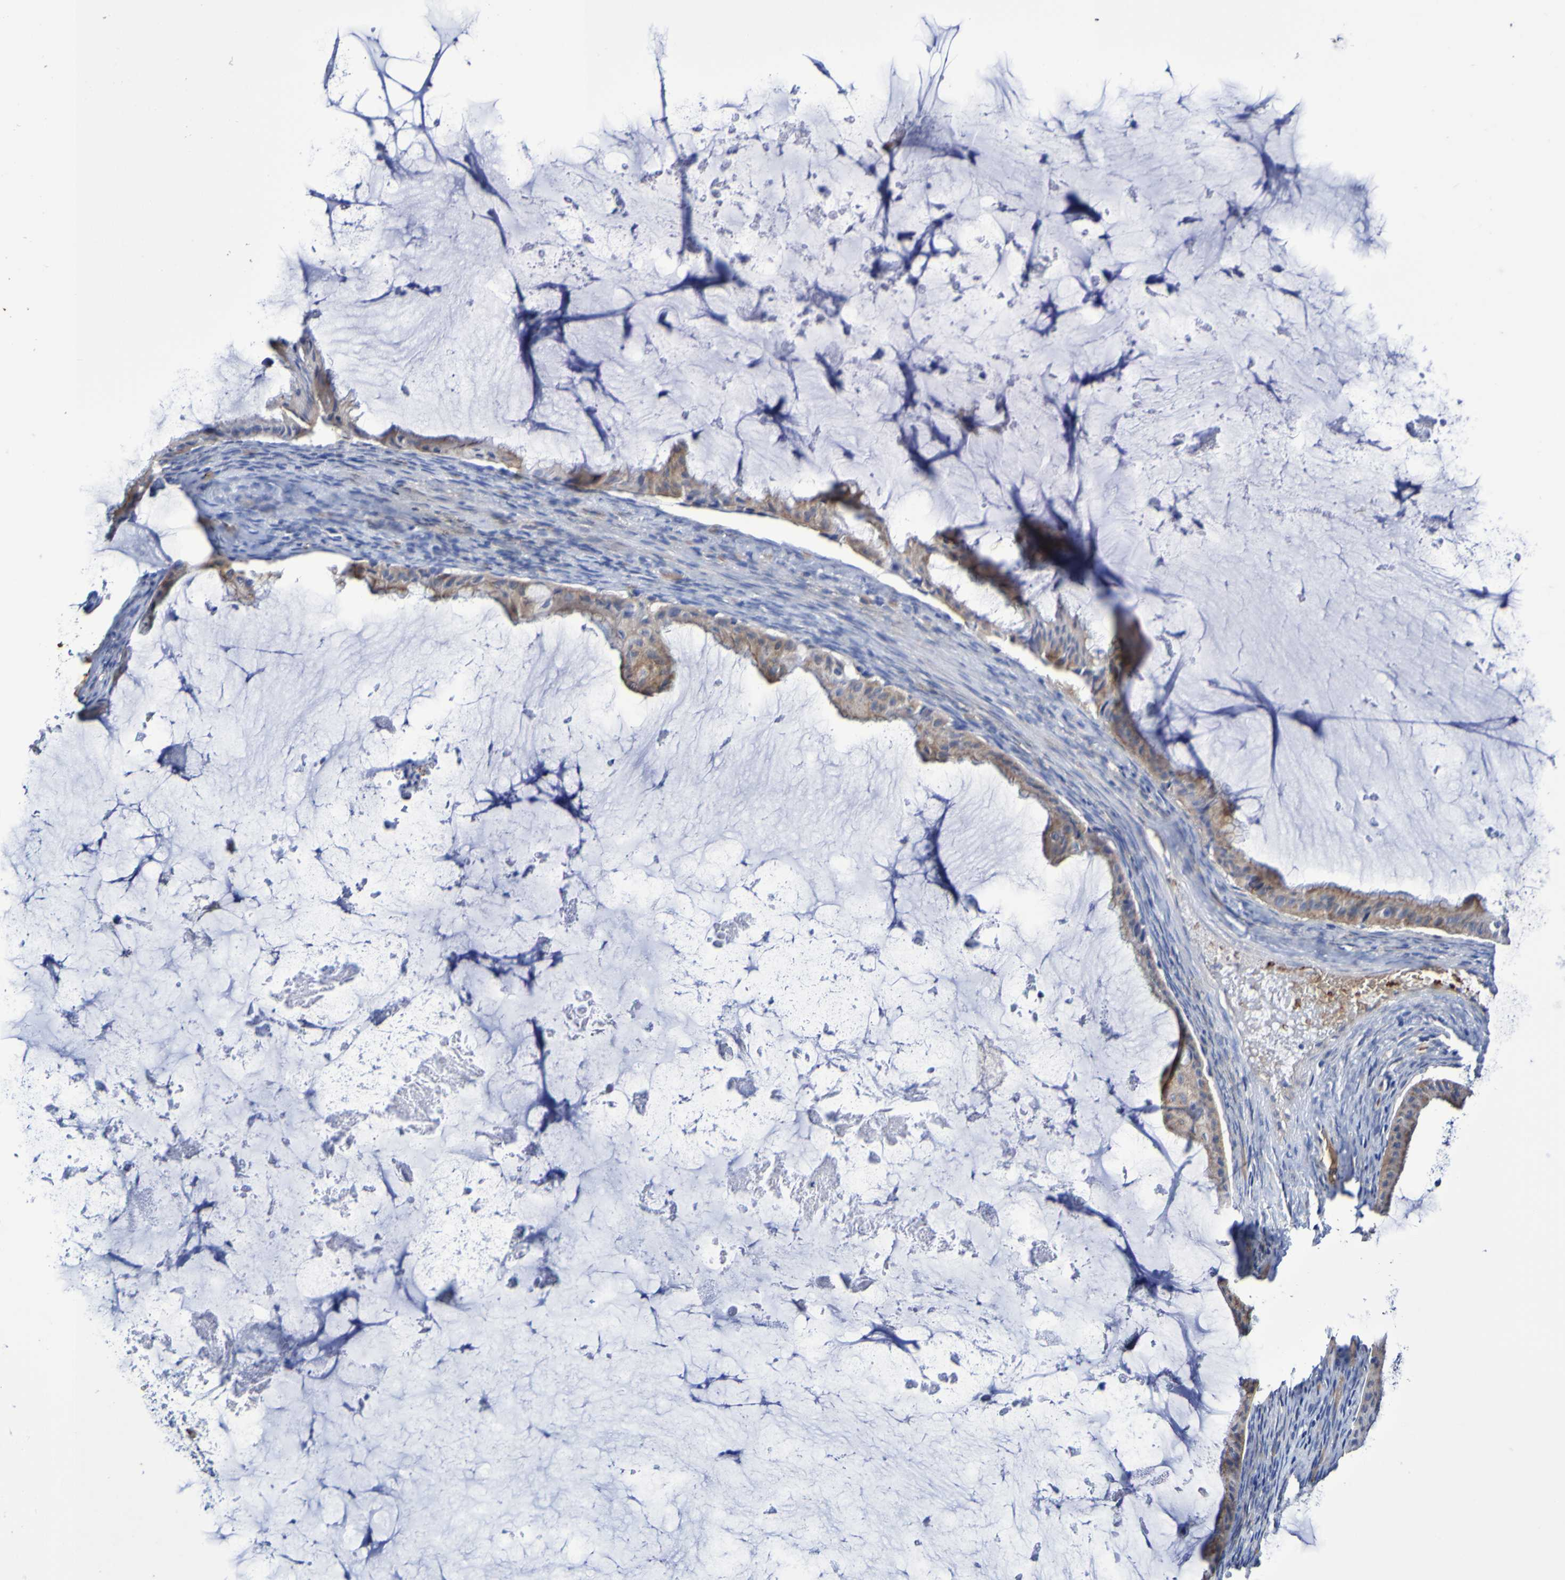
{"staining": {"intensity": "weak", "quantity": "<25%", "location": "cytoplasmic/membranous"}, "tissue": "ovarian cancer", "cell_type": "Tumor cells", "image_type": "cancer", "snomed": [{"axis": "morphology", "description": "Cystadenocarcinoma, mucinous, NOS"}, {"axis": "topography", "description": "Ovary"}], "caption": "An image of human ovarian cancer is negative for staining in tumor cells. (Brightfield microscopy of DAB (3,3'-diaminobenzidine) immunohistochemistry (IHC) at high magnification).", "gene": "WNT4", "patient": {"sex": "female", "age": 61}}